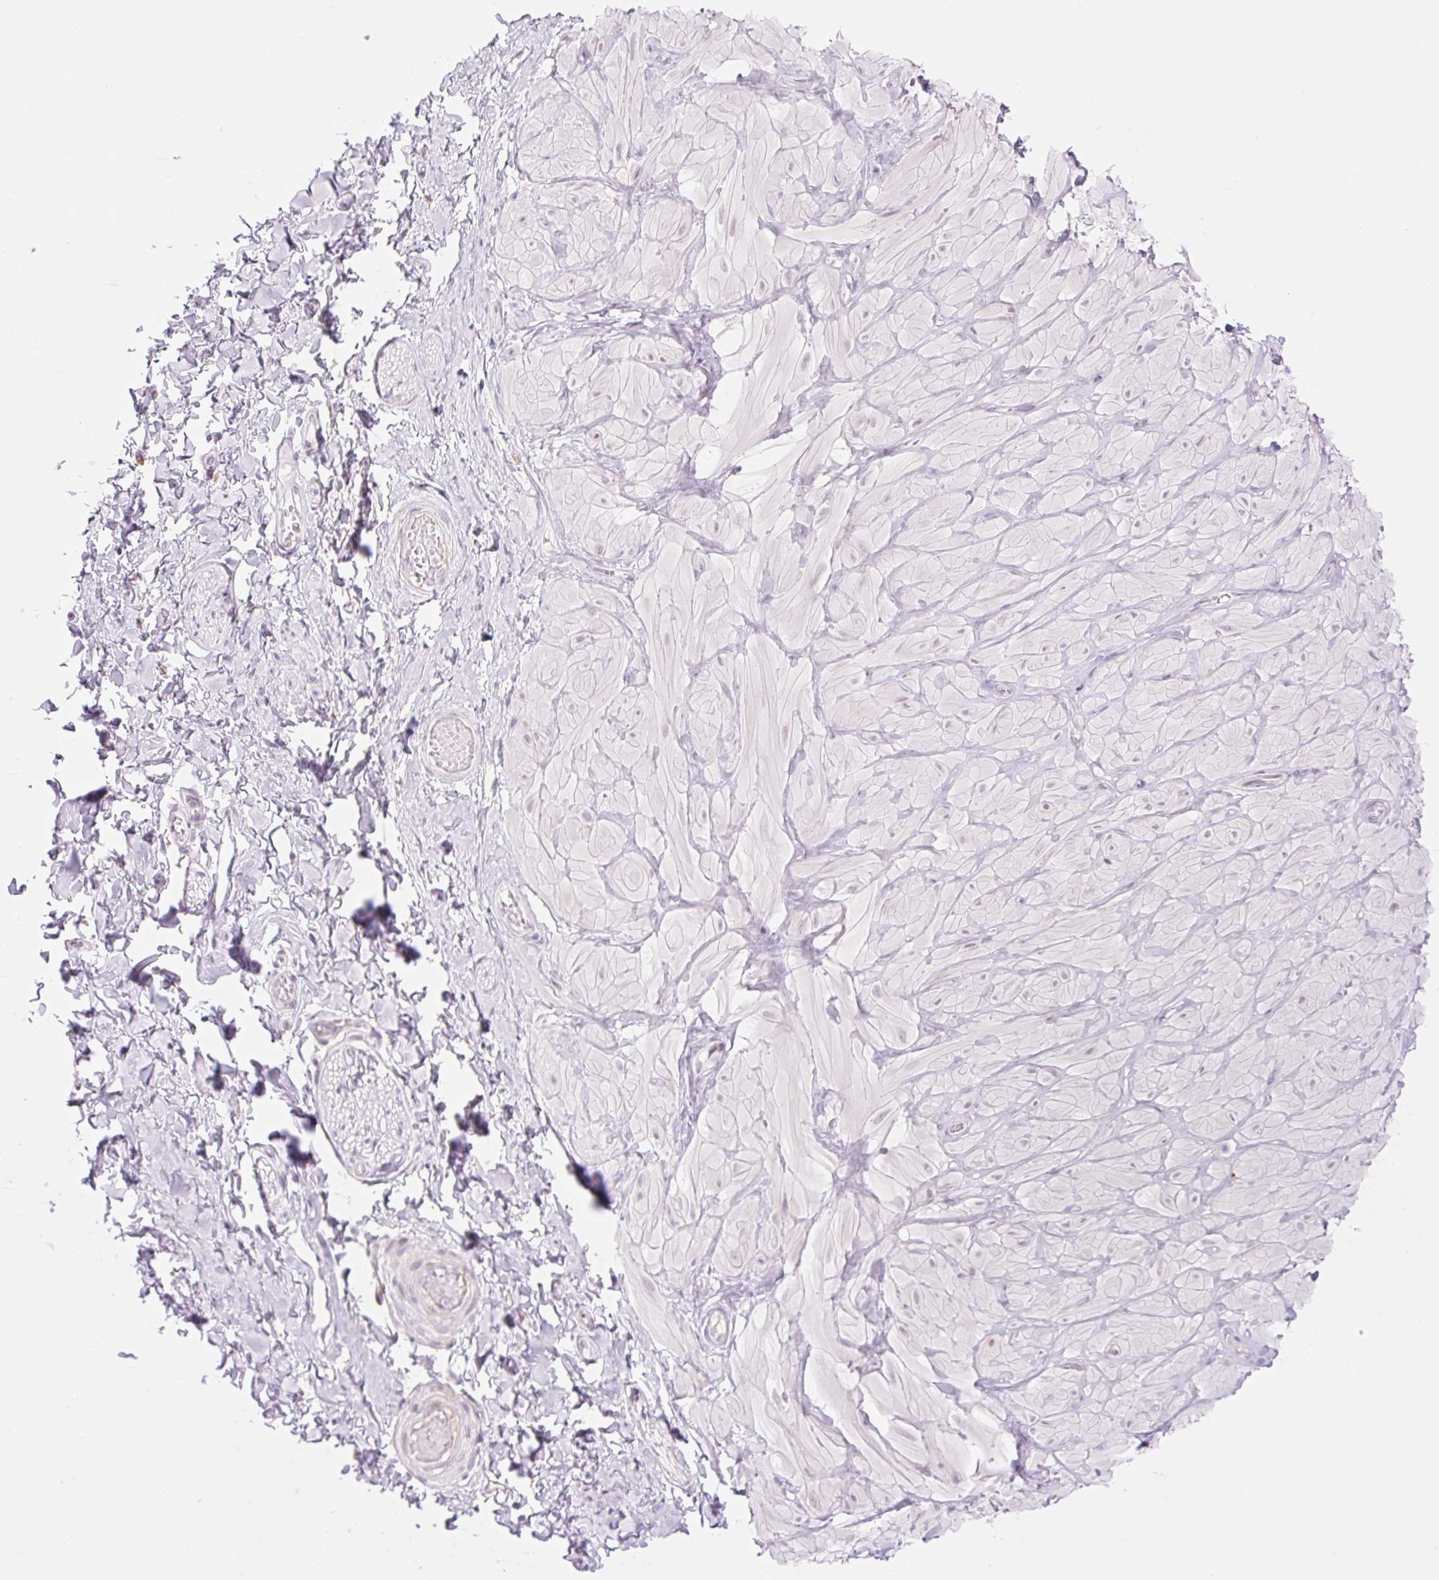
{"staining": {"intensity": "negative", "quantity": "none", "location": "none"}, "tissue": "adipose tissue", "cell_type": "Adipocytes", "image_type": "normal", "snomed": [{"axis": "morphology", "description": "Normal tissue, NOS"}, {"axis": "topography", "description": "Soft tissue"}, {"axis": "topography", "description": "Adipose tissue"}, {"axis": "topography", "description": "Vascular tissue"}, {"axis": "topography", "description": "Peripheral nerve tissue"}], "caption": "Human adipose tissue stained for a protein using IHC demonstrates no expression in adipocytes.", "gene": "SPRYD4", "patient": {"sex": "male", "age": 29}}